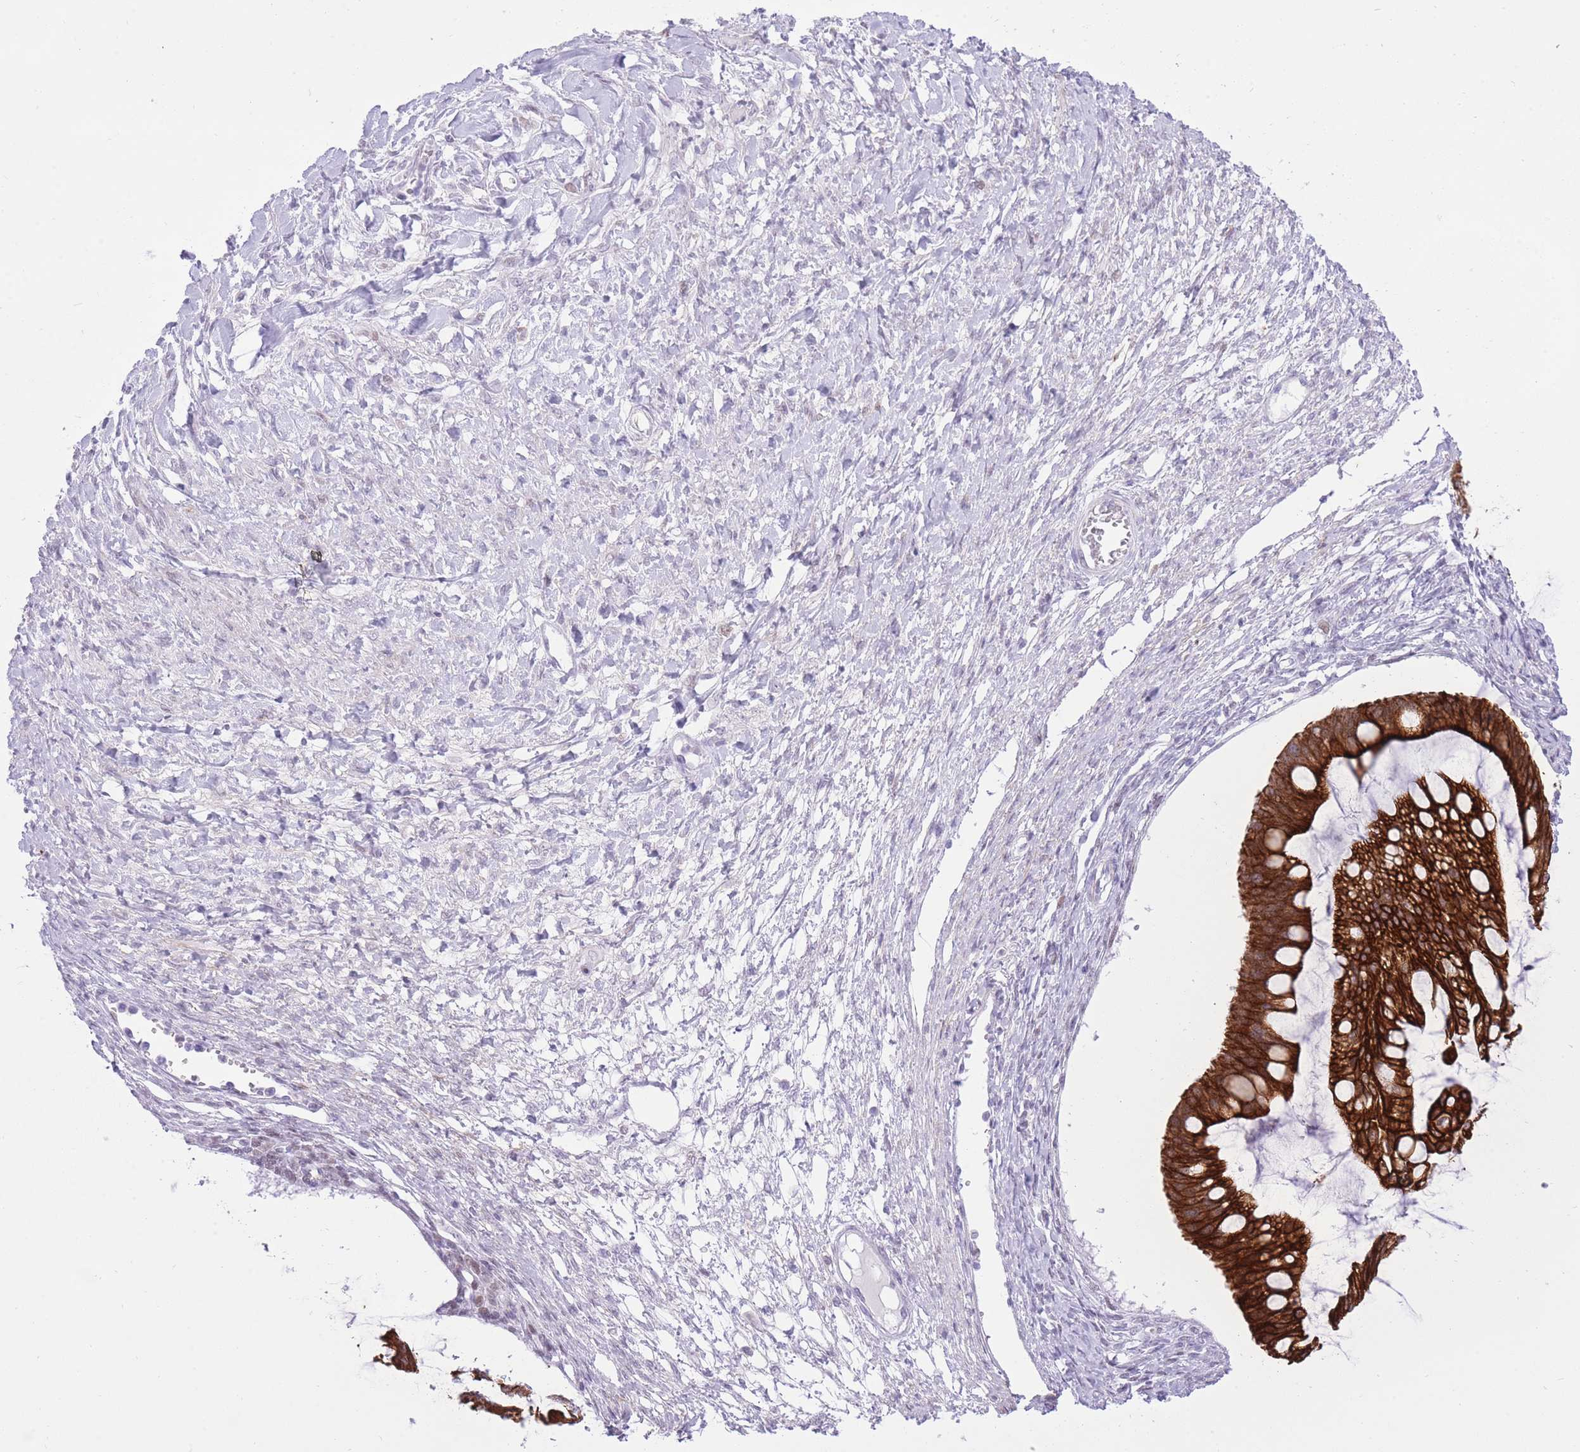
{"staining": {"intensity": "strong", "quantity": ">75%", "location": "cytoplasmic/membranous"}, "tissue": "ovarian cancer", "cell_type": "Tumor cells", "image_type": "cancer", "snomed": [{"axis": "morphology", "description": "Cystadenocarcinoma, mucinous, NOS"}, {"axis": "topography", "description": "Ovary"}], "caption": "The image displays staining of ovarian cancer (mucinous cystadenocarcinoma), revealing strong cytoplasmic/membranous protein positivity (brown color) within tumor cells. (brown staining indicates protein expression, while blue staining denotes nuclei).", "gene": "MEIS3", "patient": {"sex": "female", "age": 73}}